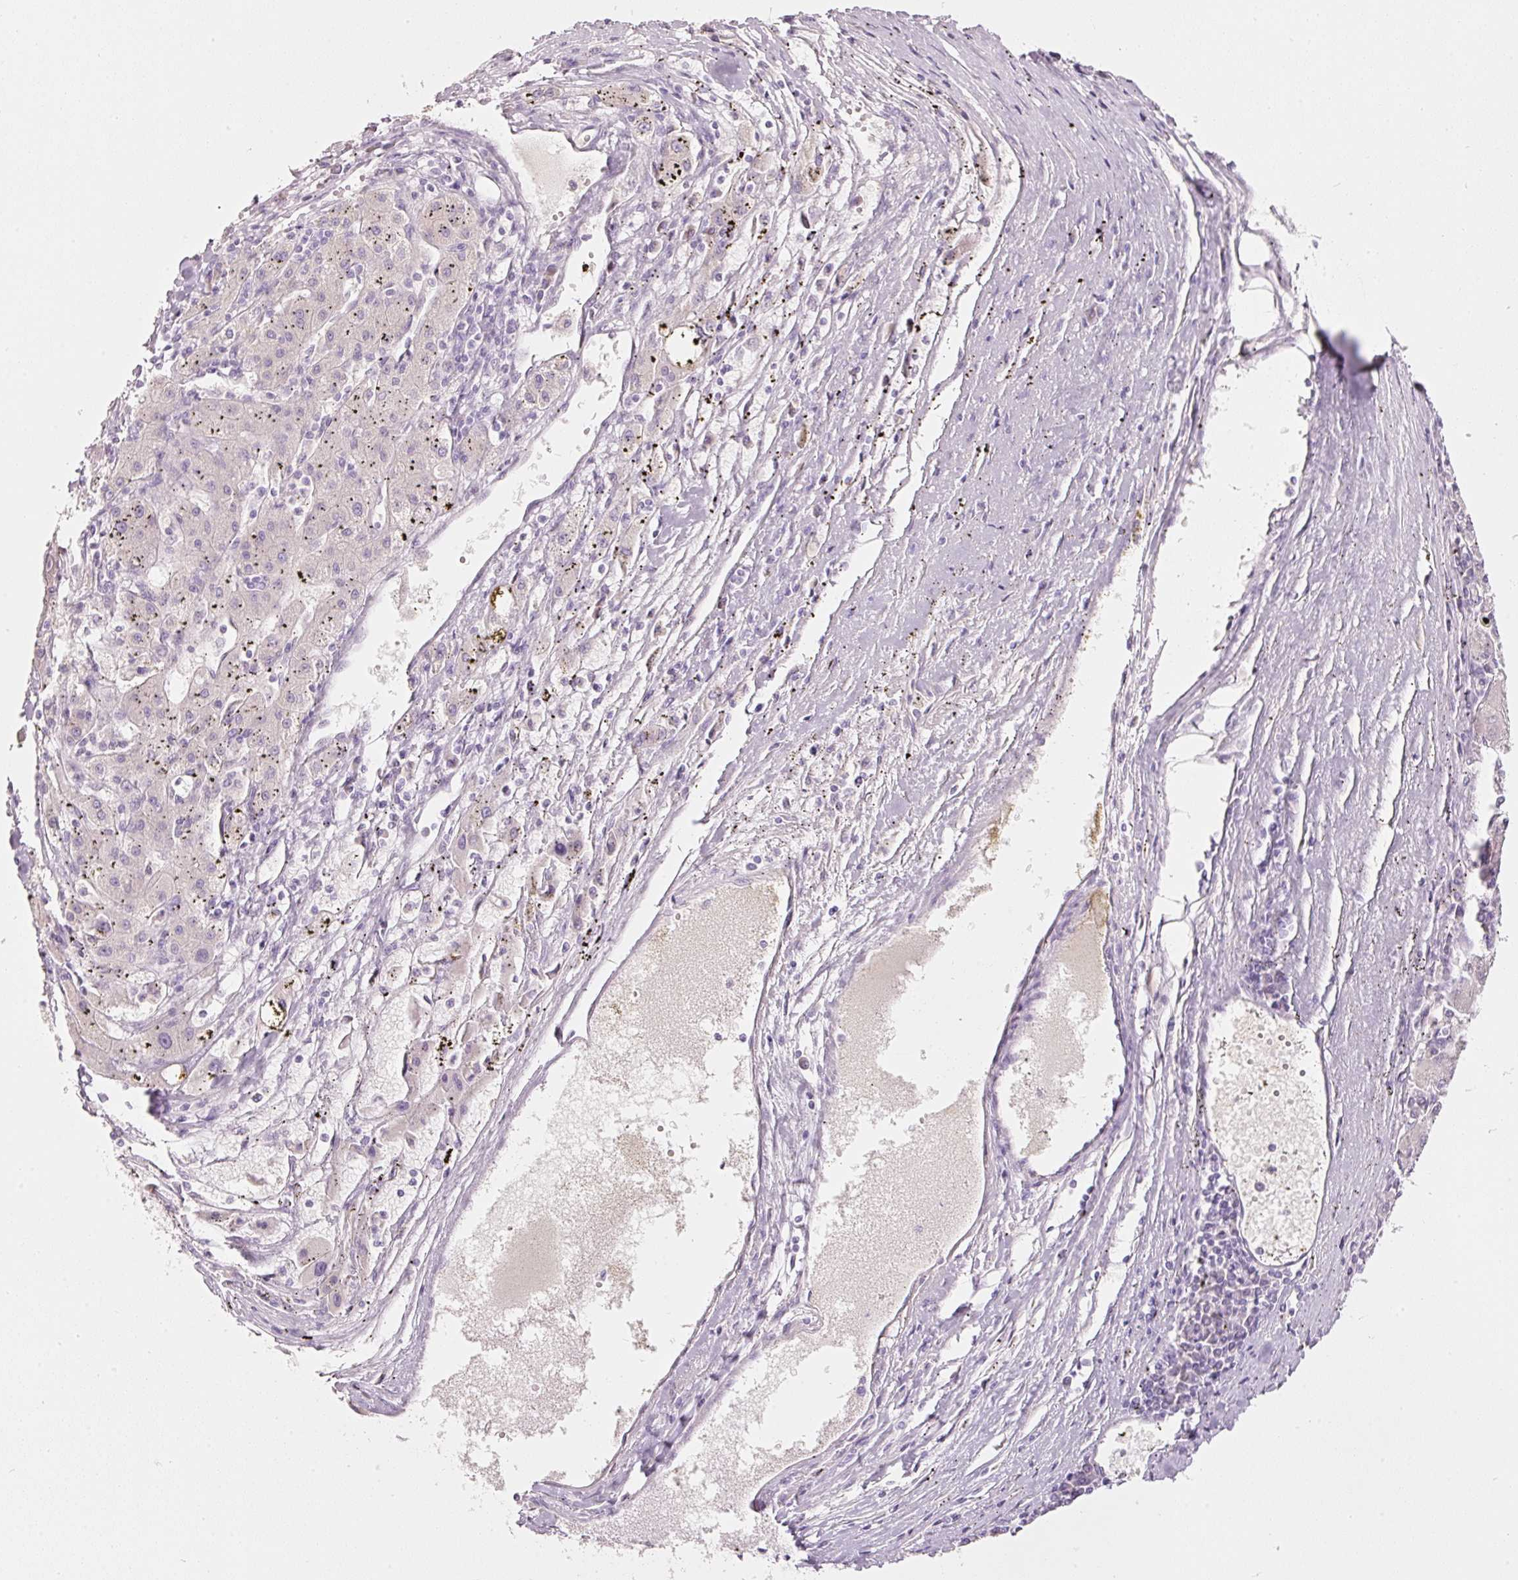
{"staining": {"intensity": "negative", "quantity": "none", "location": "none"}, "tissue": "liver cancer", "cell_type": "Tumor cells", "image_type": "cancer", "snomed": [{"axis": "morphology", "description": "Carcinoma, Hepatocellular, NOS"}, {"axis": "topography", "description": "Liver"}], "caption": "Tumor cells show no significant expression in hepatocellular carcinoma (liver).", "gene": "PDXDC1", "patient": {"sex": "male", "age": 72}}